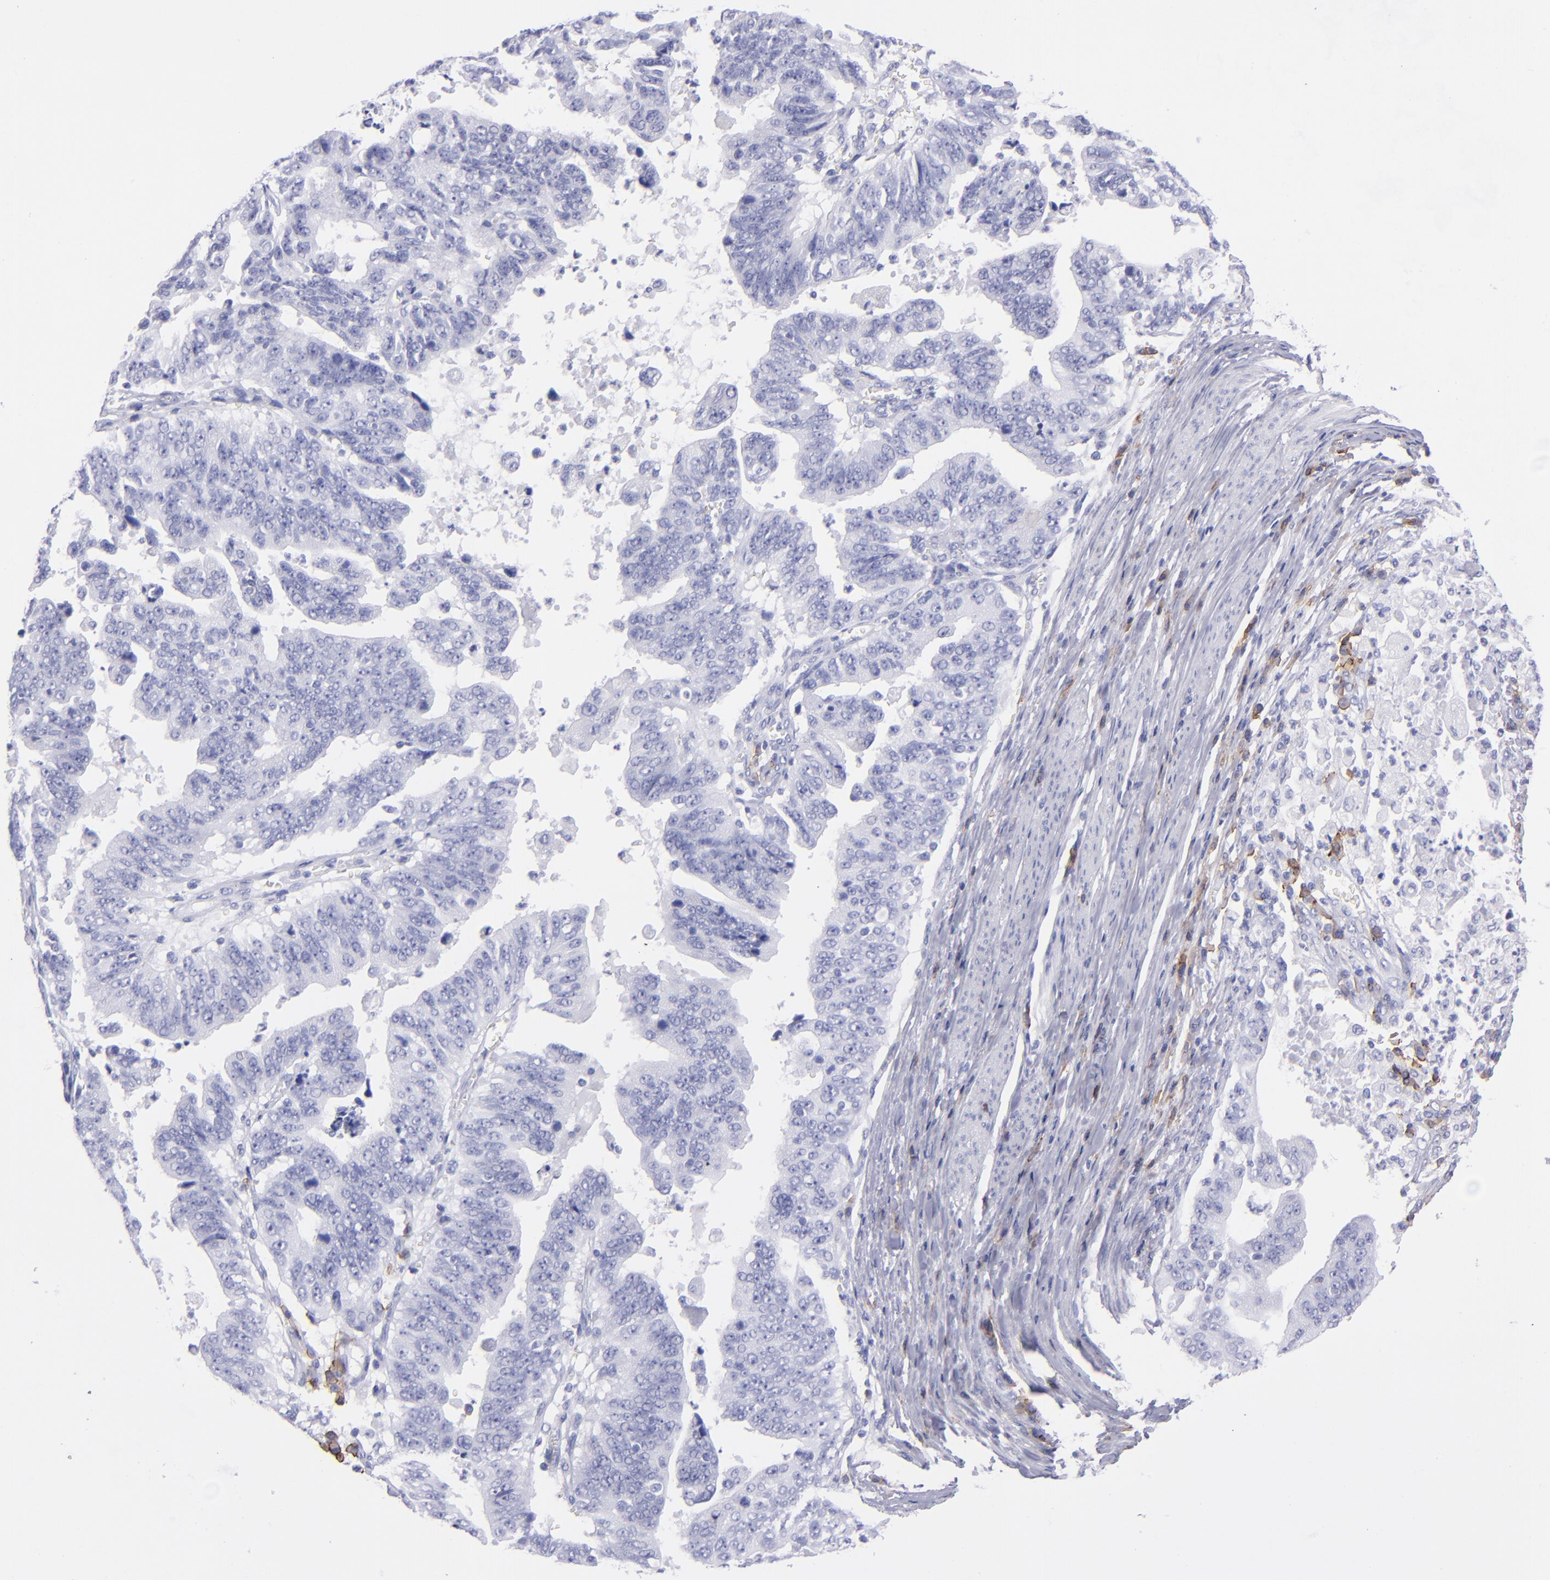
{"staining": {"intensity": "negative", "quantity": "none", "location": "none"}, "tissue": "stomach cancer", "cell_type": "Tumor cells", "image_type": "cancer", "snomed": [{"axis": "morphology", "description": "Adenocarcinoma, NOS"}, {"axis": "topography", "description": "Stomach, upper"}], "caption": "A high-resolution photomicrograph shows IHC staining of adenocarcinoma (stomach), which shows no significant expression in tumor cells. (DAB IHC with hematoxylin counter stain).", "gene": "CD38", "patient": {"sex": "female", "age": 50}}